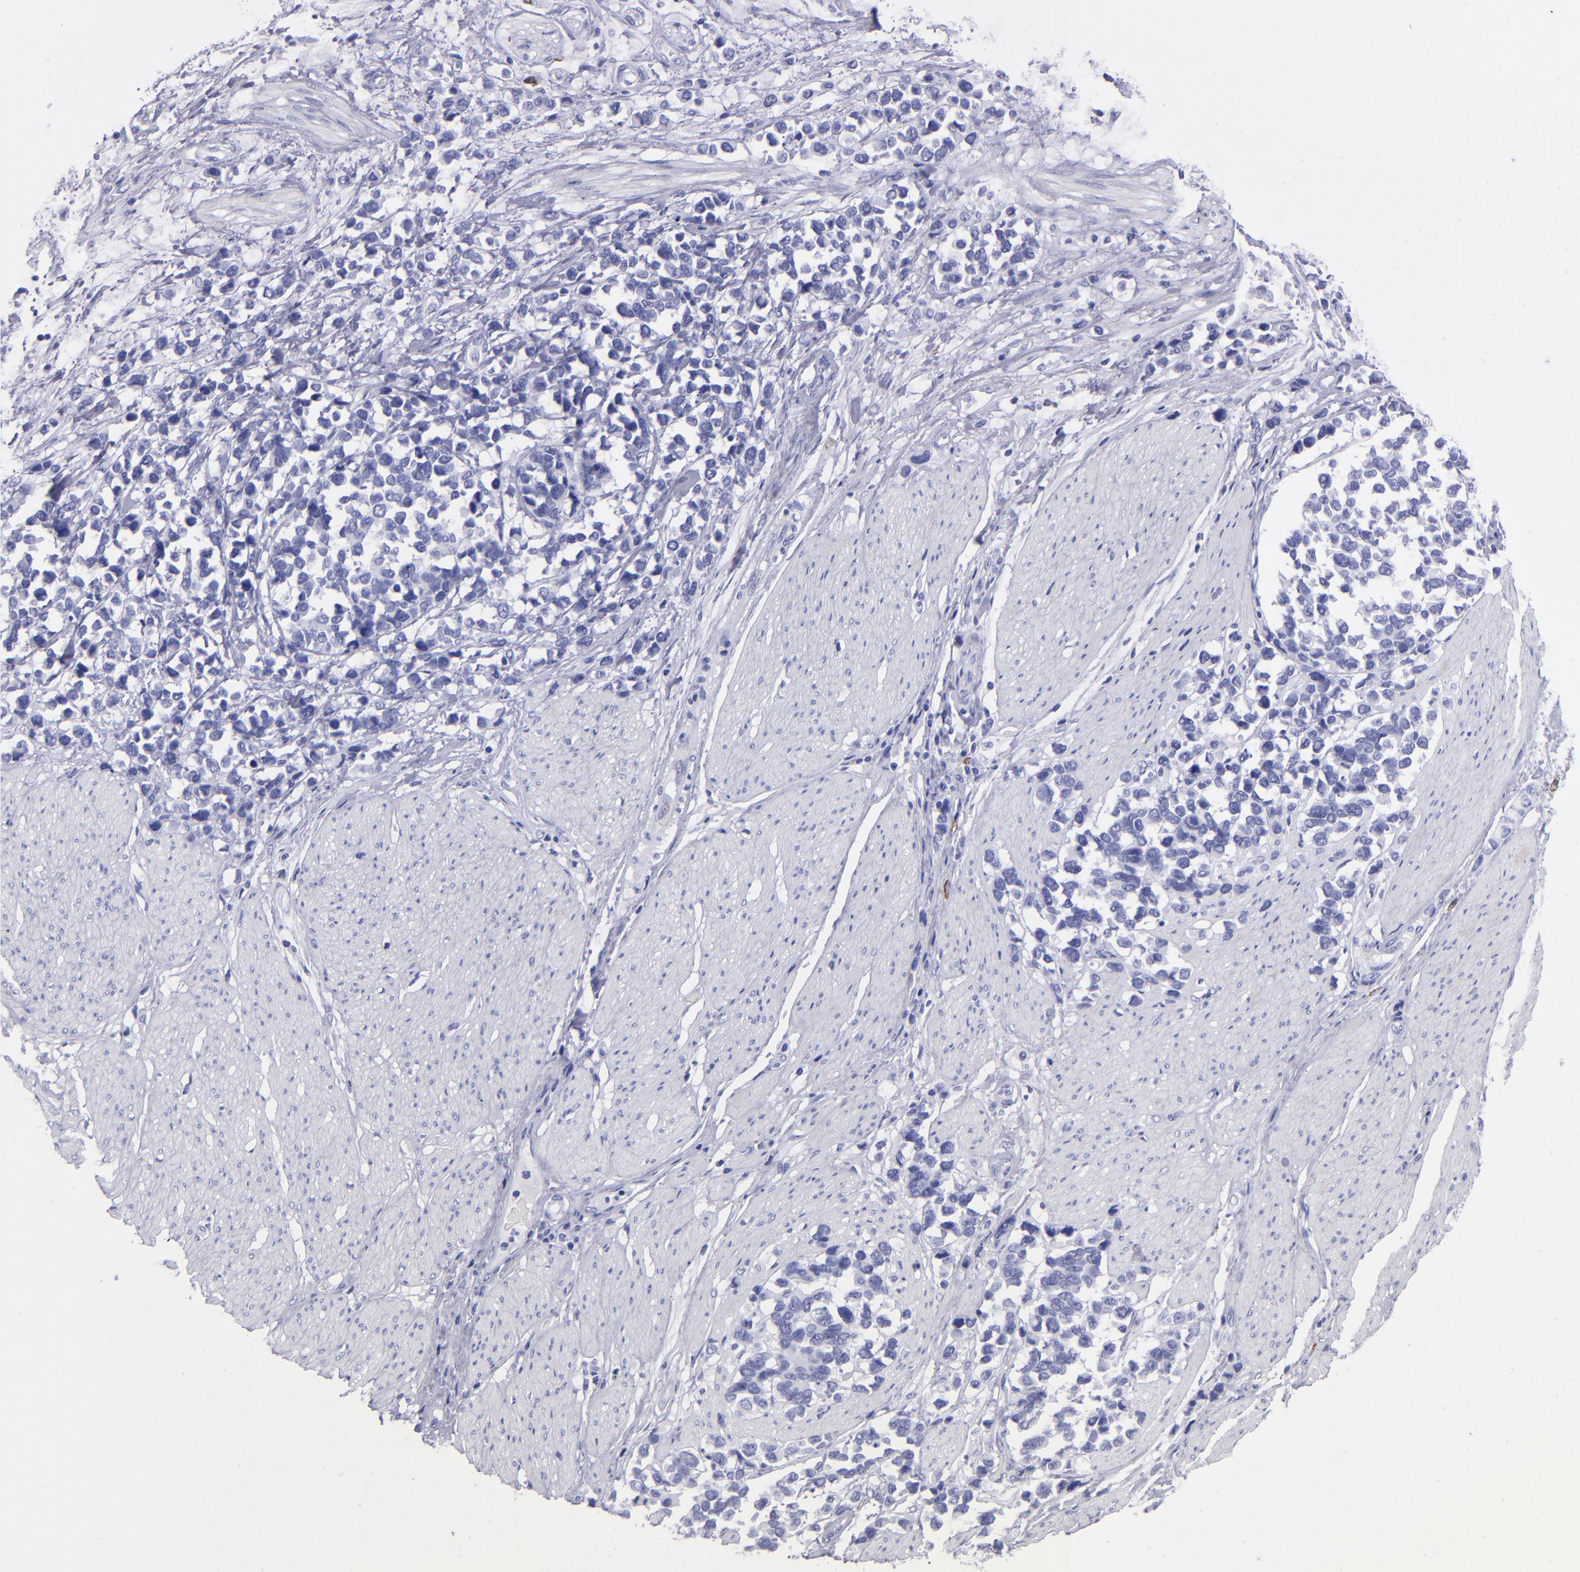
{"staining": {"intensity": "negative", "quantity": "none", "location": "none"}, "tissue": "stomach cancer", "cell_type": "Tumor cells", "image_type": "cancer", "snomed": [{"axis": "morphology", "description": "Adenocarcinoma, NOS"}, {"axis": "topography", "description": "Stomach, upper"}], "caption": "An image of human stomach cancer (adenocarcinoma) is negative for staining in tumor cells.", "gene": "CD38", "patient": {"sex": "male", "age": 71}}